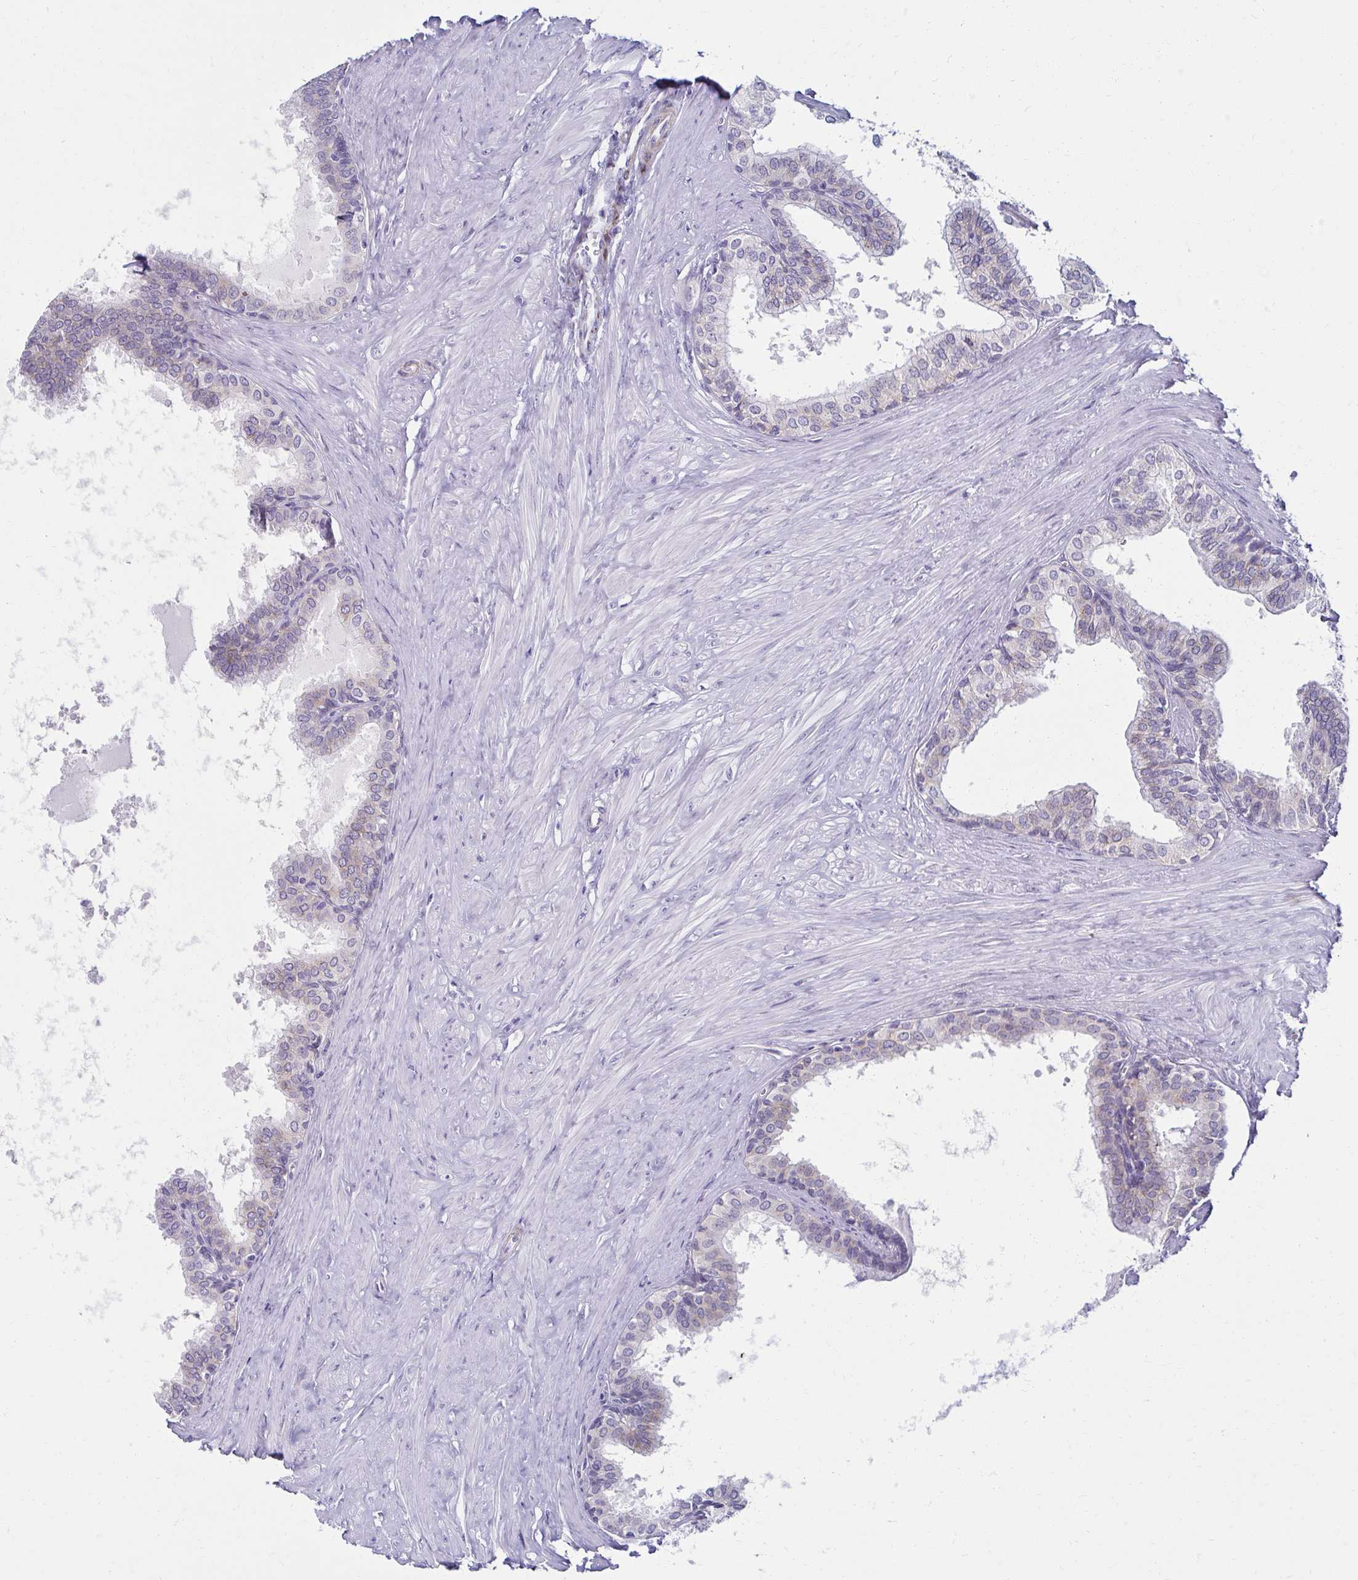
{"staining": {"intensity": "negative", "quantity": "none", "location": "none"}, "tissue": "prostate", "cell_type": "Glandular cells", "image_type": "normal", "snomed": [{"axis": "morphology", "description": "Normal tissue, NOS"}, {"axis": "topography", "description": "Prostate"}, {"axis": "topography", "description": "Peripheral nerve tissue"}], "caption": "This is an immunohistochemistry photomicrograph of normal human prostate. There is no expression in glandular cells.", "gene": "ANKRD62", "patient": {"sex": "male", "age": 55}}